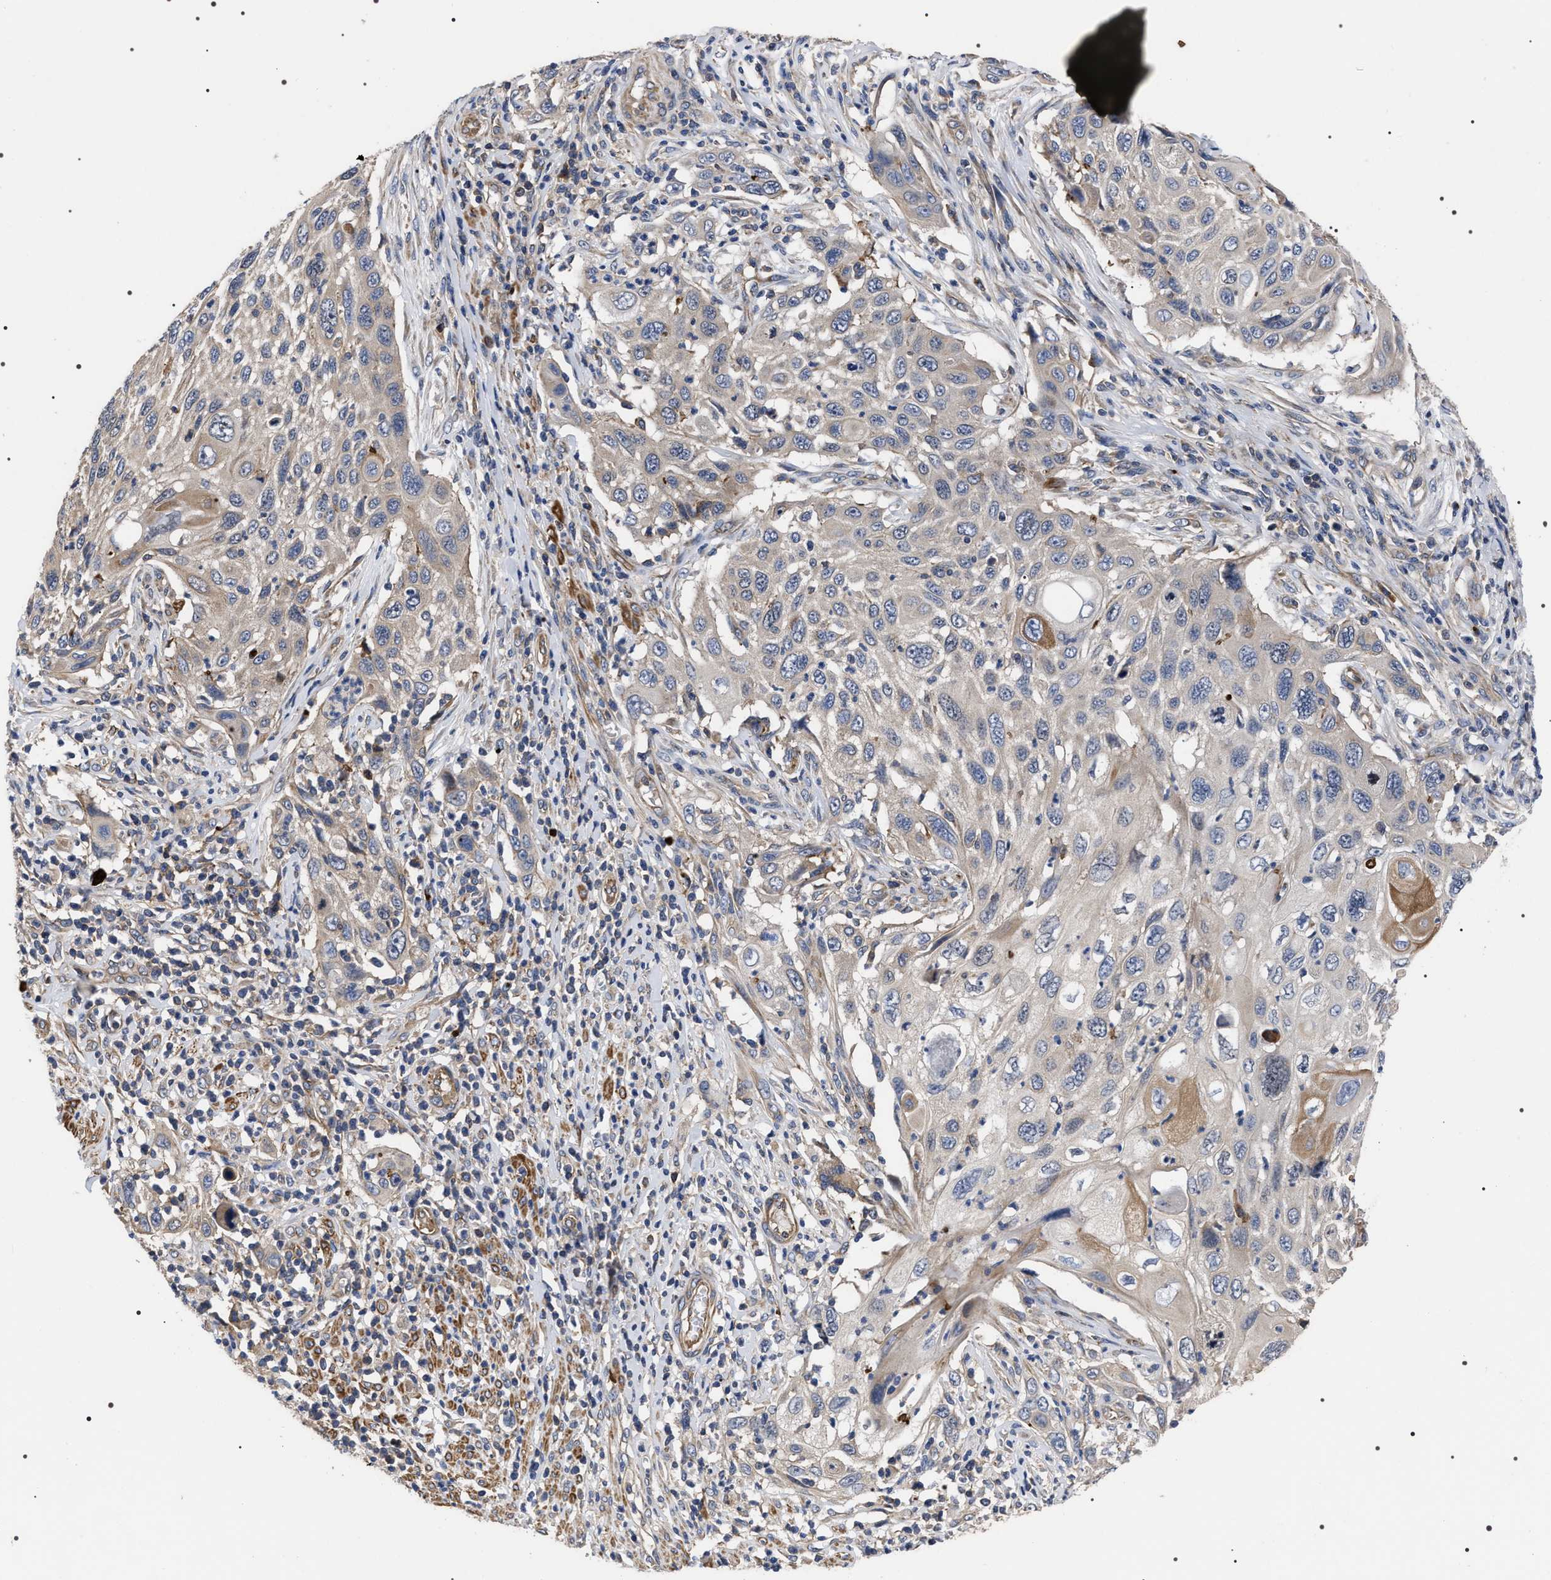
{"staining": {"intensity": "moderate", "quantity": "<25%", "location": "cytoplasmic/membranous"}, "tissue": "cervical cancer", "cell_type": "Tumor cells", "image_type": "cancer", "snomed": [{"axis": "morphology", "description": "Squamous cell carcinoma, NOS"}, {"axis": "topography", "description": "Cervix"}], "caption": "Tumor cells show low levels of moderate cytoplasmic/membranous expression in approximately <25% of cells in human cervical cancer (squamous cell carcinoma).", "gene": "MIS18A", "patient": {"sex": "female", "age": 70}}